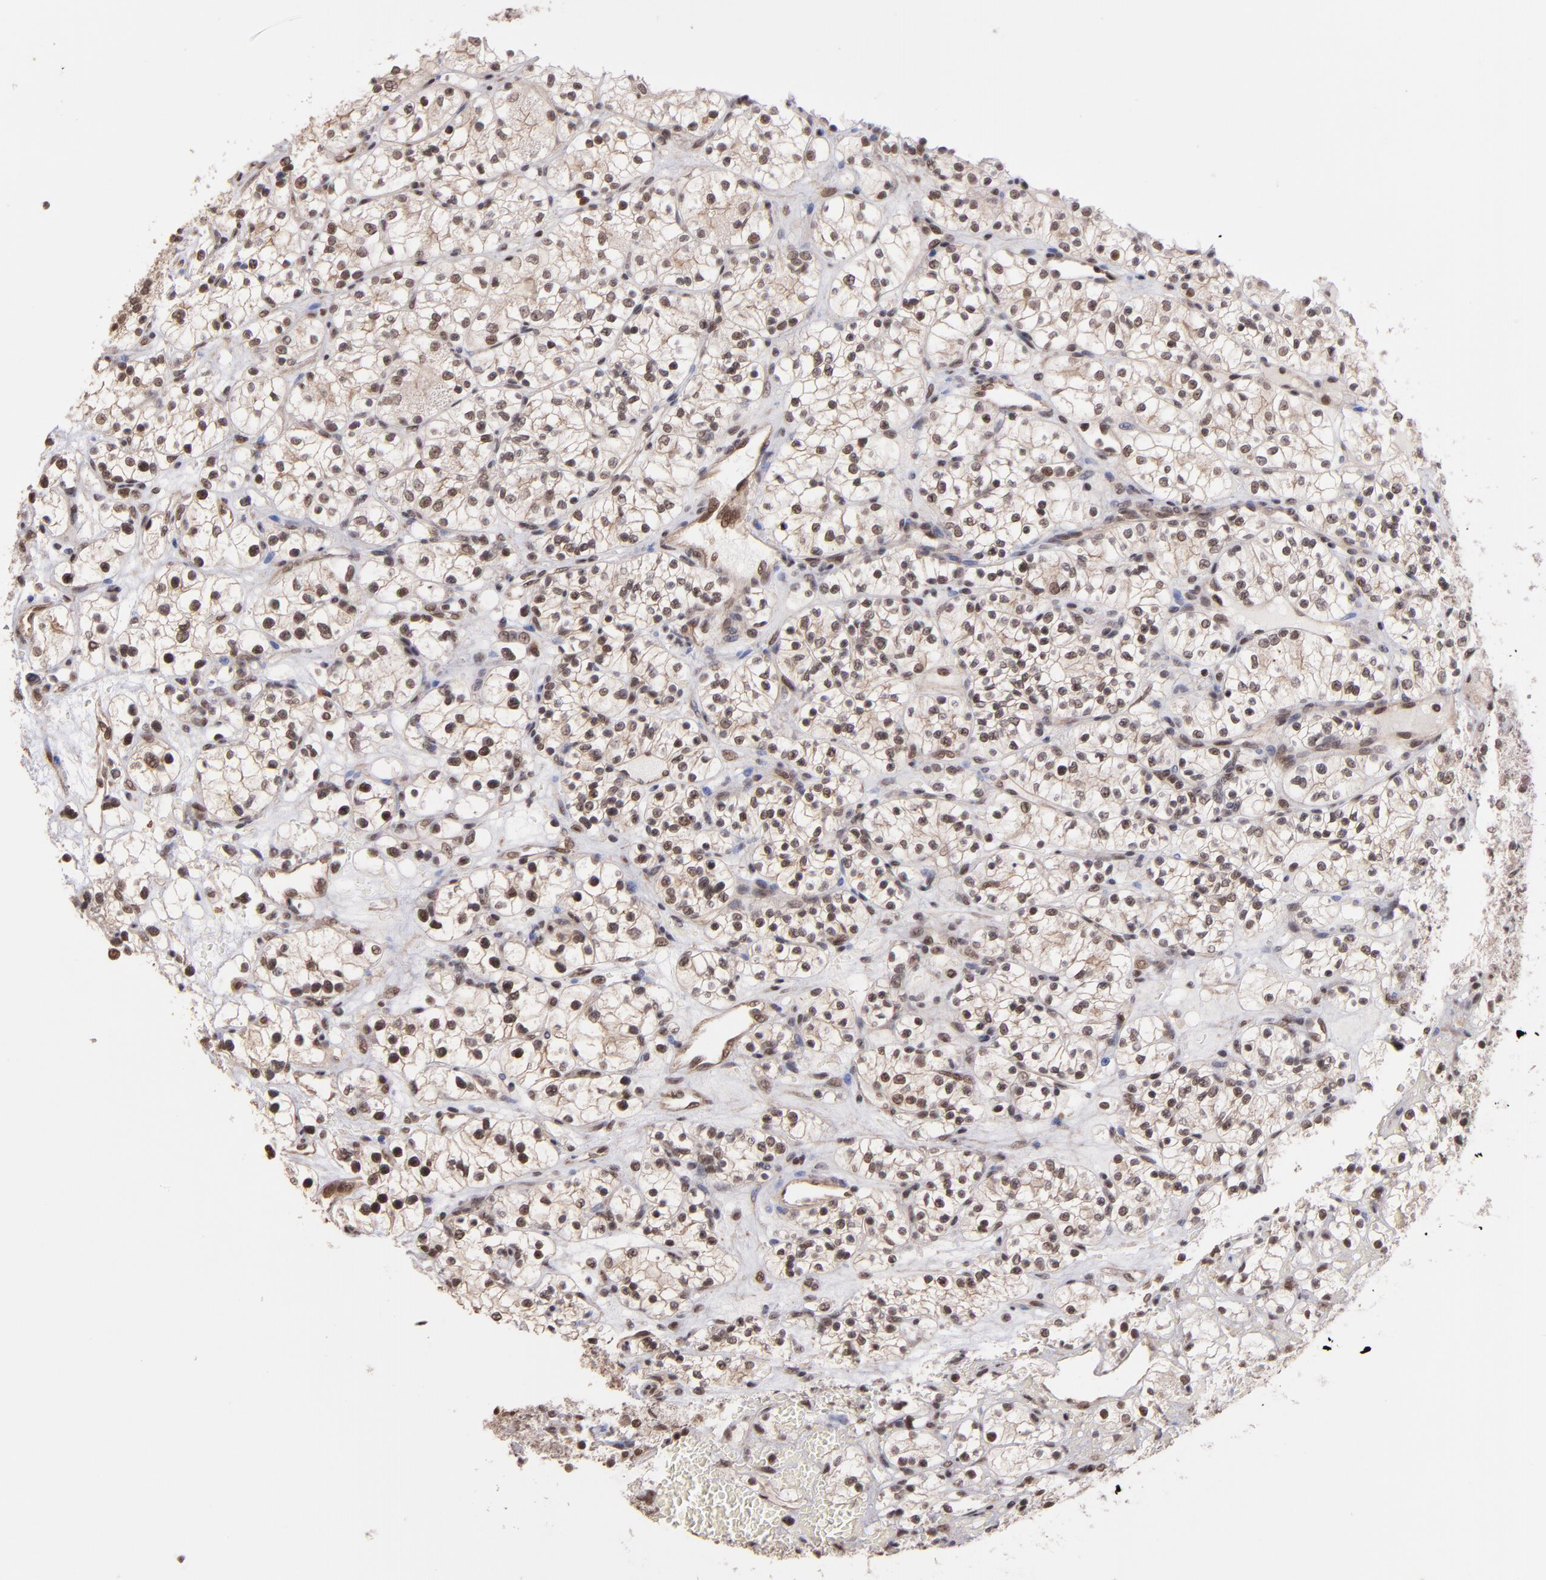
{"staining": {"intensity": "moderate", "quantity": ">75%", "location": "nuclear"}, "tissue": "renal cancer", "cell_type": "Tumor cells", "image_type": "cancer", "snomed": [{"axis": "morphology", "description": "Adenocarcinoma, NOS"}, {"axis": "topography", "description": "Kidney"}], "caption": "A medium amount of moderate nuclear positivity is appreciated in approximately >75% of tumor cells in adenocarcinoma (renal) tissue. The protein of interest is stained brown, and the nuclei are stained in blue (DAB (3,3'-diaminobenzidine) IHC with brightfield microscopy, high magnification).", "gene": "TERF2", "patient": {"sex": "female", "age": 60}}